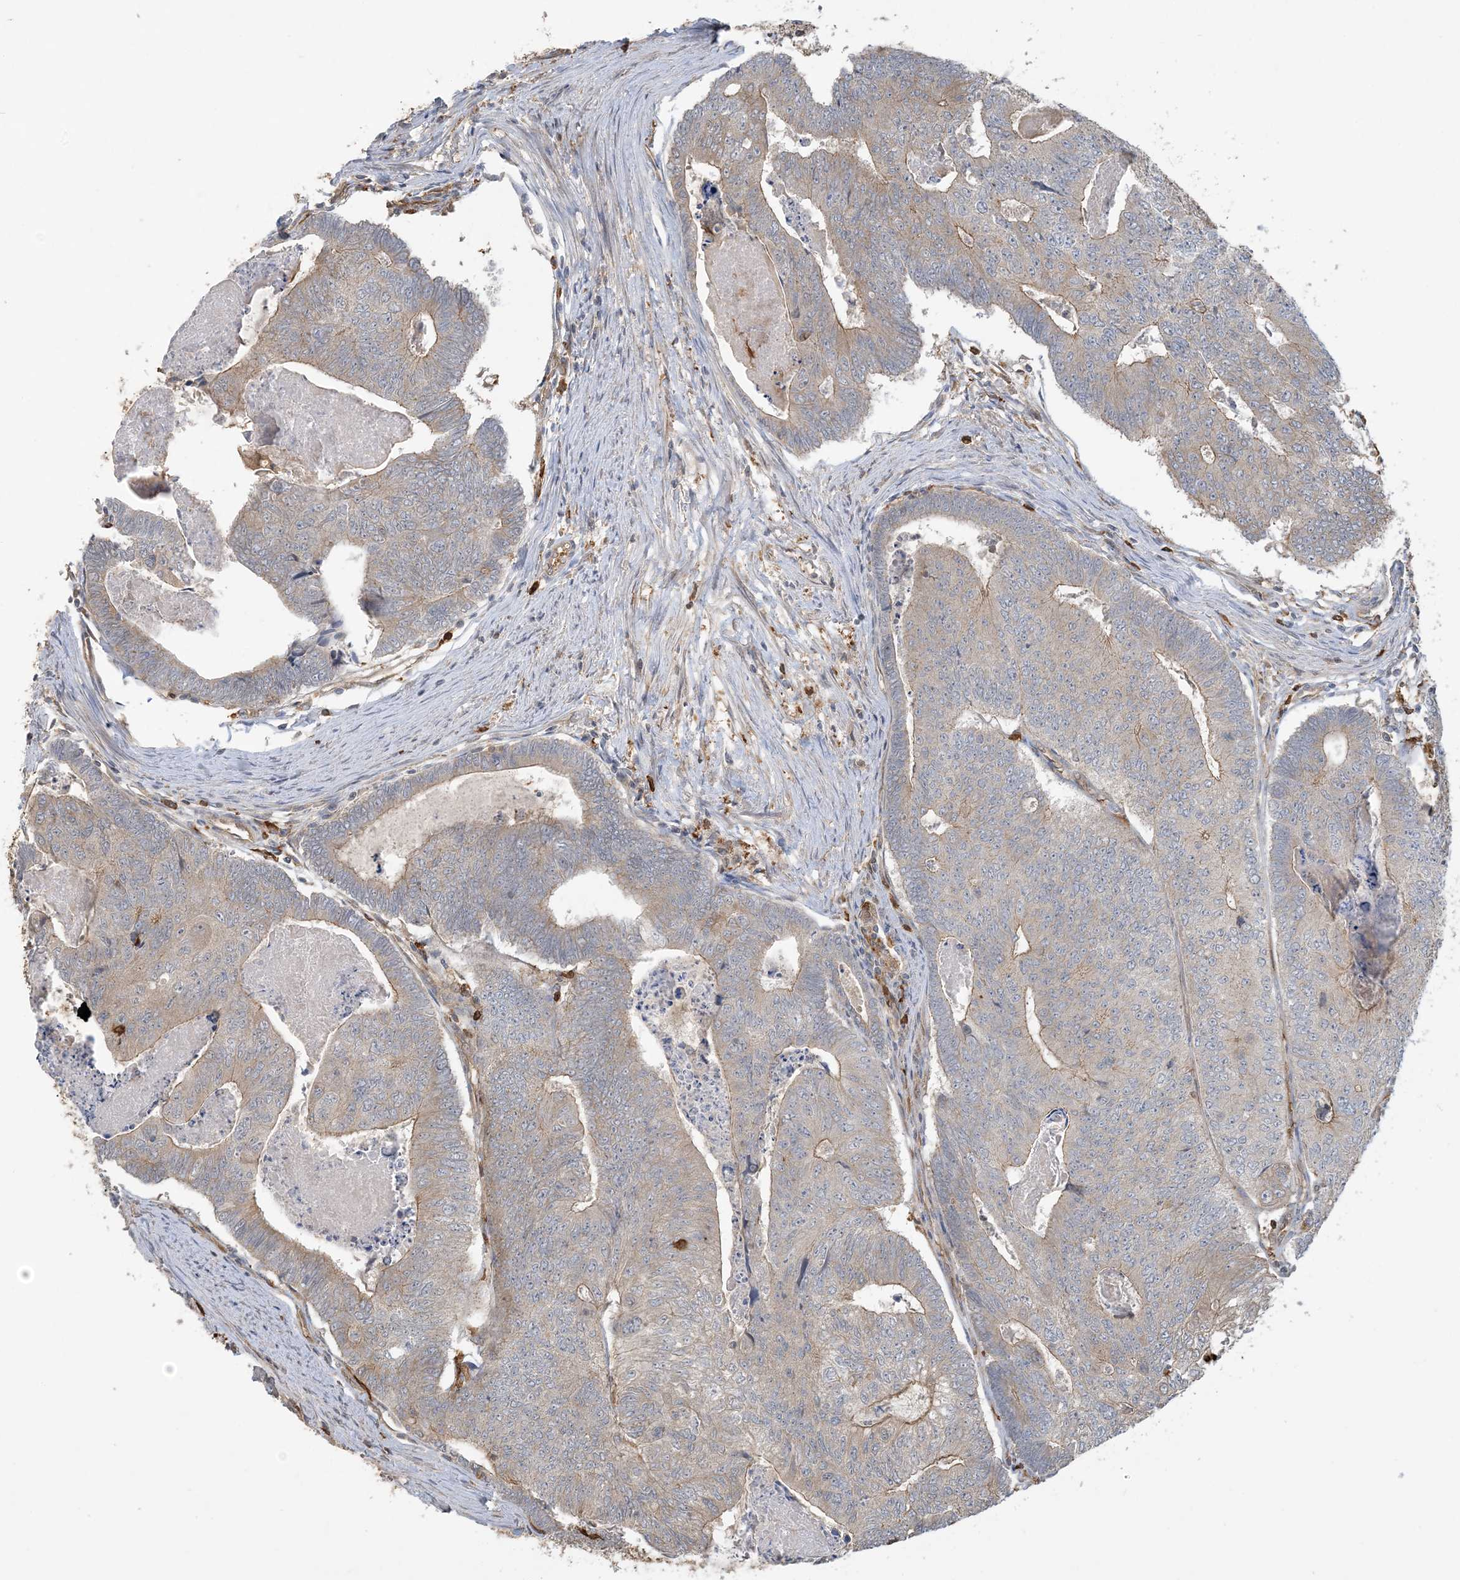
{"staining": {"intensity": "weak", "quantity": "25%-75%", "location": "cytoplasmic/membranous"}, "tissue": "colorectal cancer", "cell_type": "Tumor cells", "image_type": "cancer", "snomed": [{"axis": "morphology", "description": "Adenocarcinoma, NOS"}, {"axis": "topography", "description": "Colon"}], "caption": "A high-resolution image shows immunohistochemistry staining of colorectal adenocarcinoma, which shows weak cytoplasmic/membranous positivity in about 25%-75% of tumor cells. The staining is performed using DAB brown chromogen to label protein expression. The nuclei are counter-stained blue using hematoxylin.", "gene": "TMSB4X", "patient": {"sex": "female", "age": 67}}